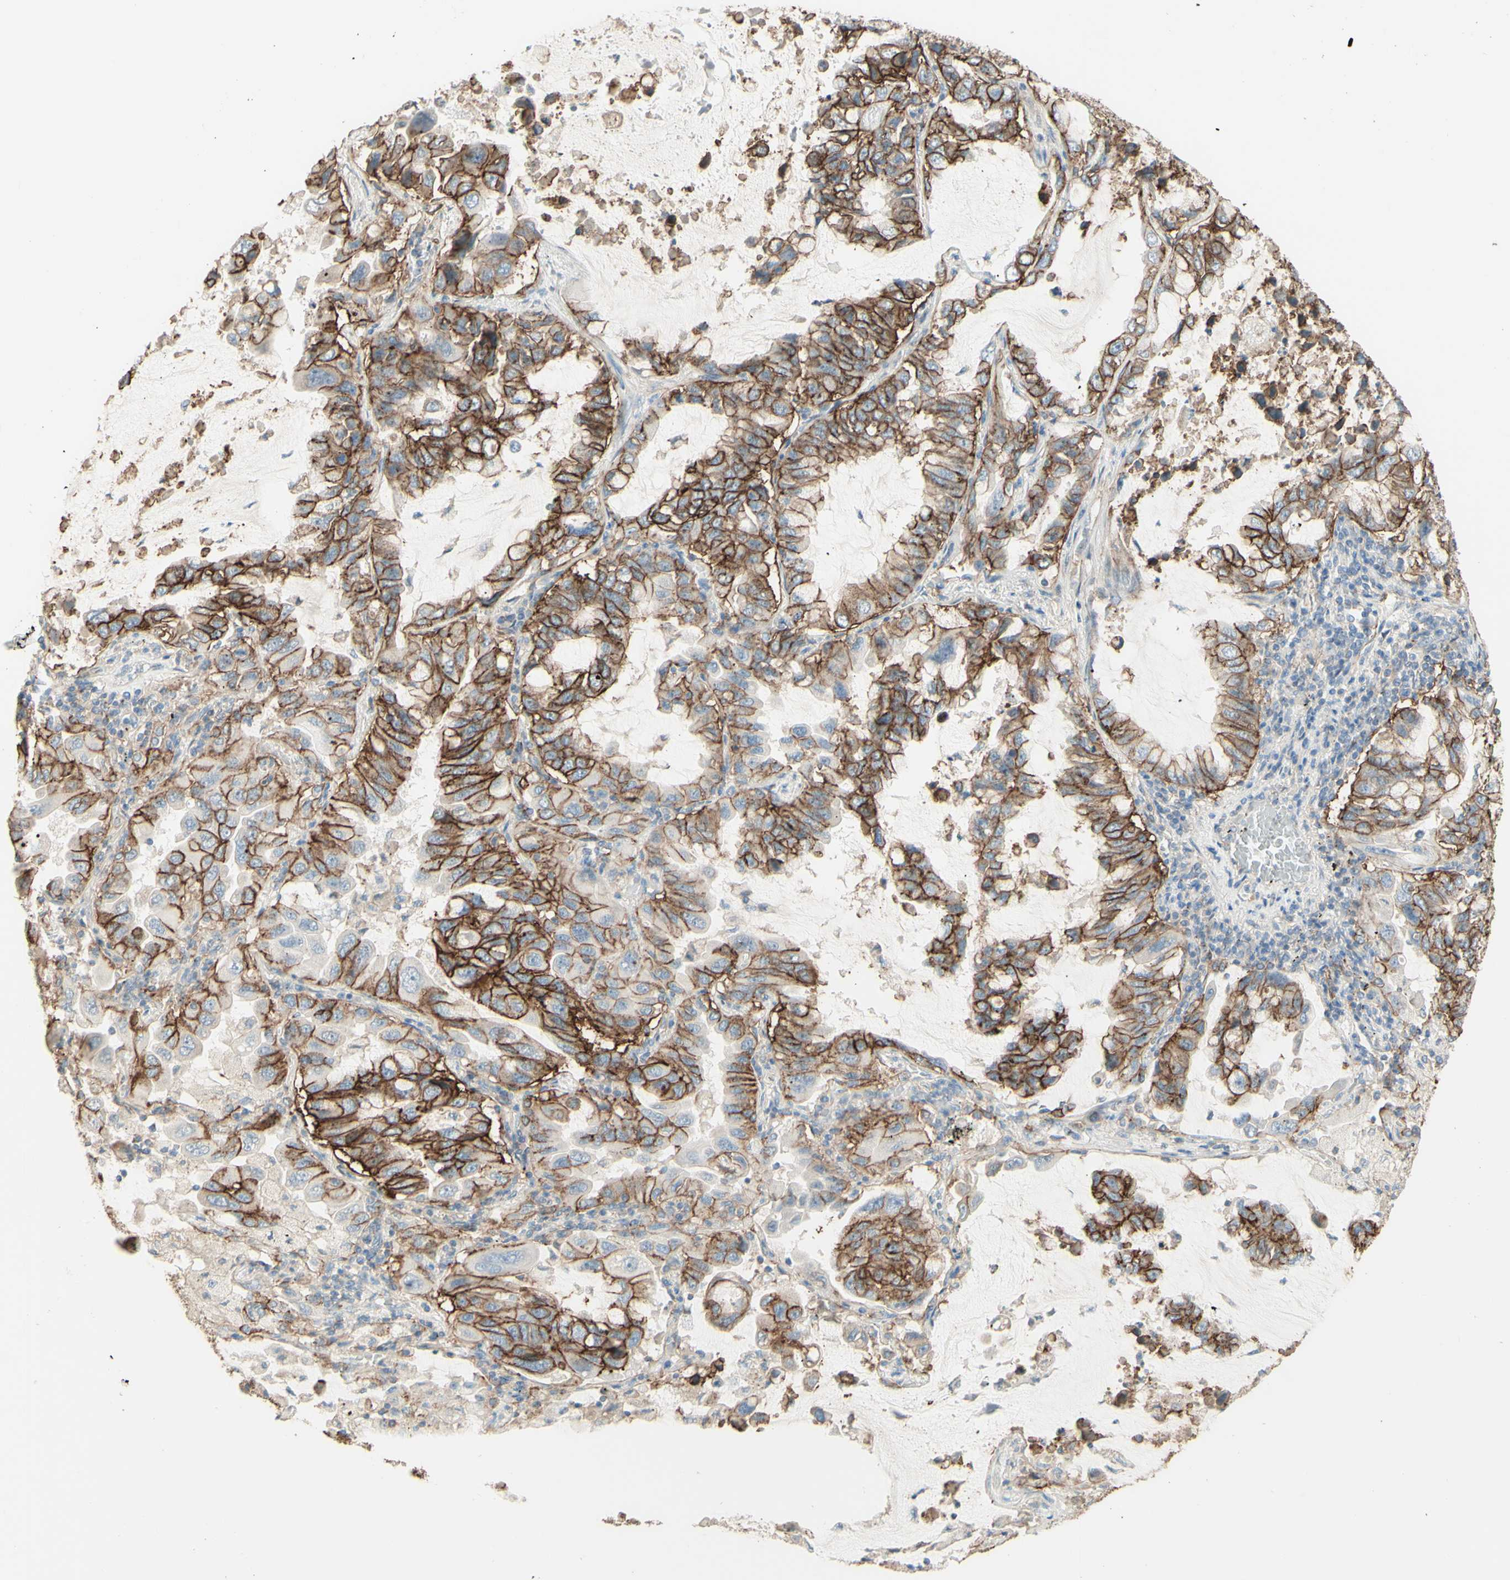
{"staining": {"intensity": "strong", "quantity": ">75%", "location": "cytoplasmic/membranous"}, "tissue": "lung cancer", "cell_type": "Tumor cells", "image_type": "cancer", "snomed": [{"axis": "morphology", "description": "Adenocarcinoma, NOS"}, {"axis": "topography", "description": "Lung"}], "caption": "Immunohistochemical staining of human lung cancer reveals high levels of strong cytoplasmic/membranous protein staining in about >75% of tumor cells.", "gene": "RNF149", "patient": {"sex": "male", "age": 64}}